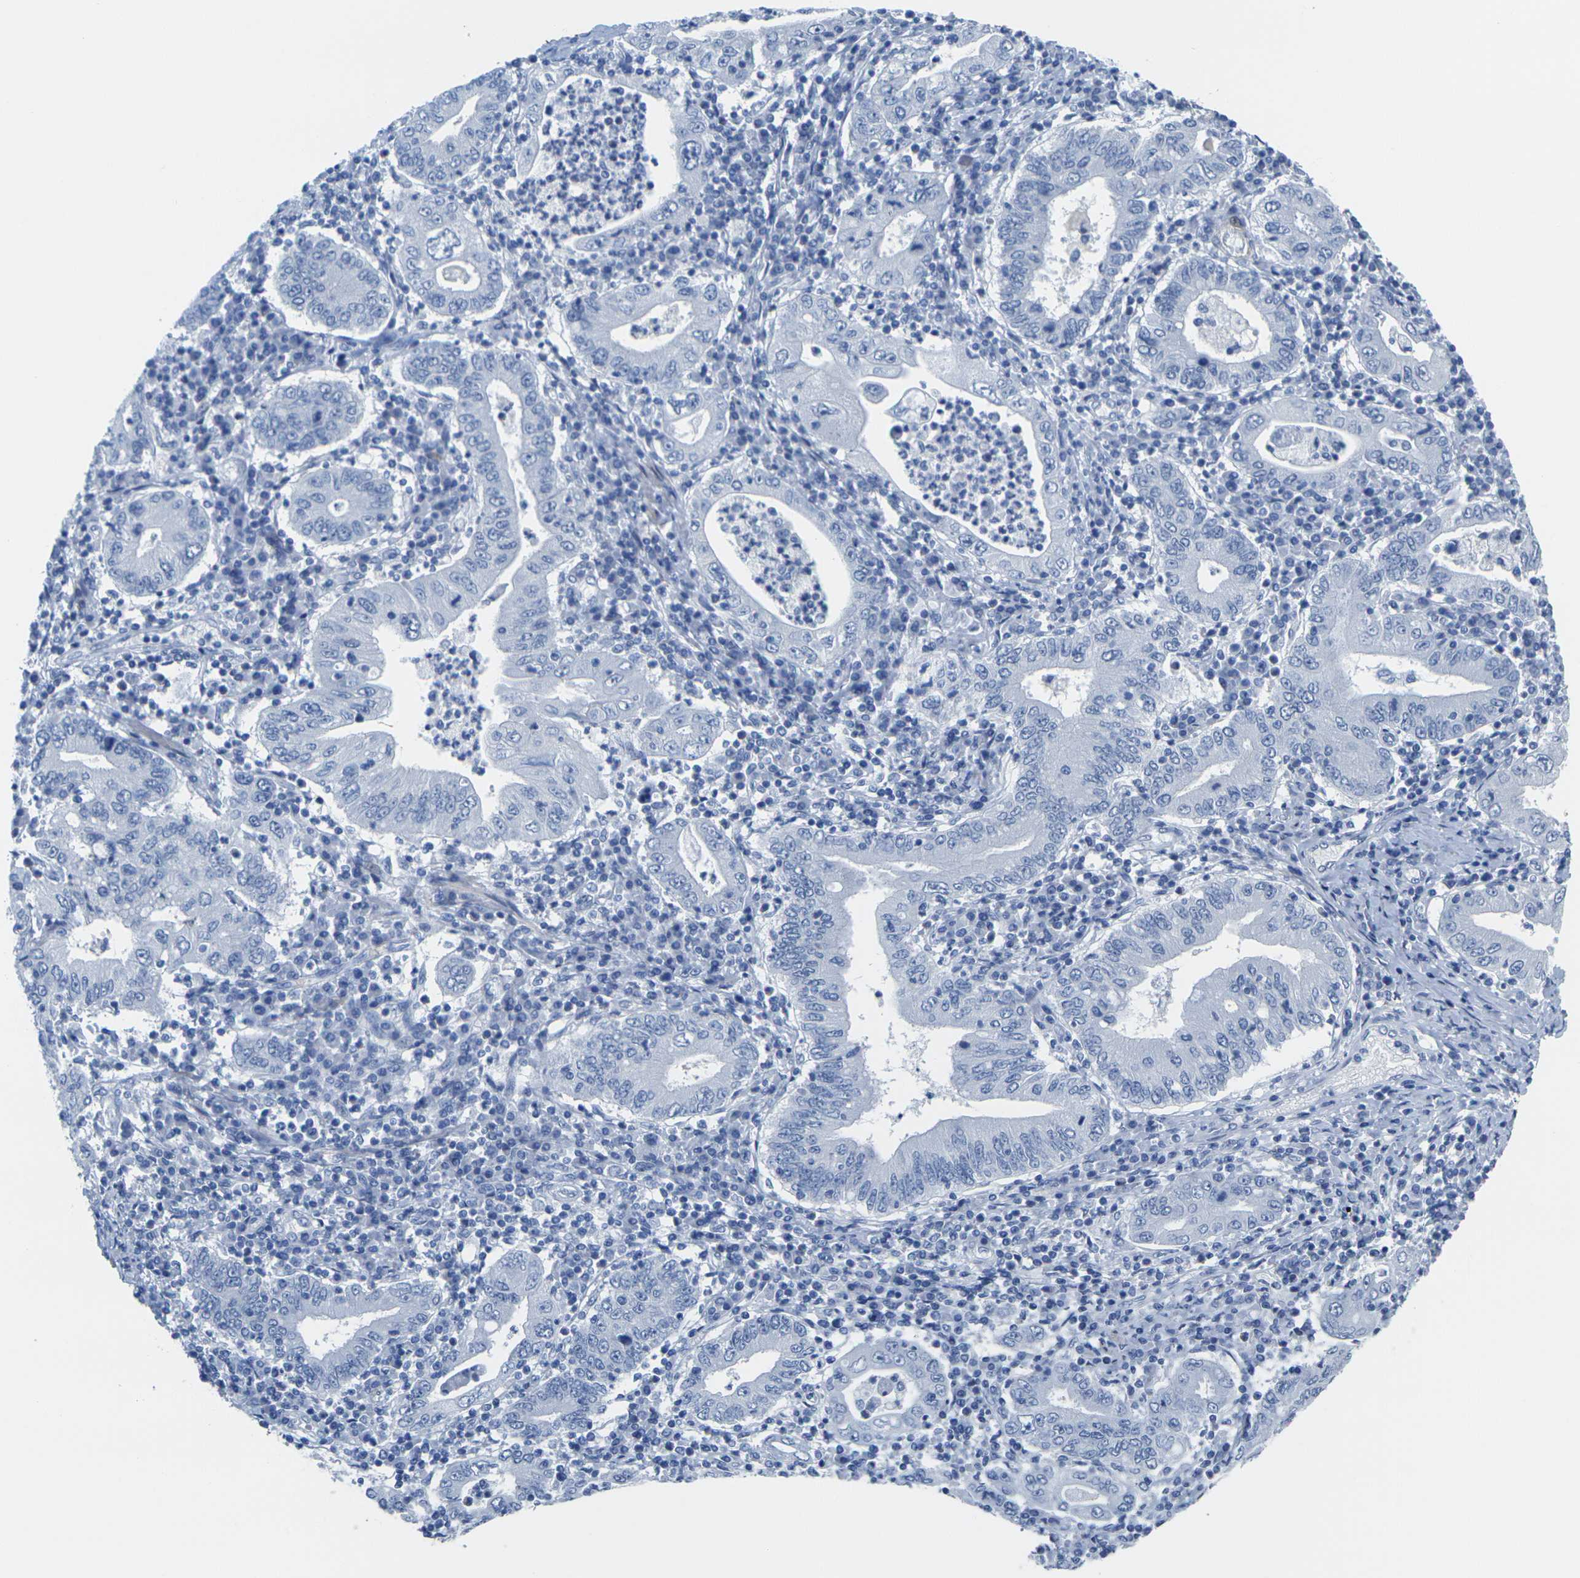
{"staining": {"intensity": "negative", "quantity": "none", "location": "none"}, "tissue": "stomach cancer", "cell_type": "Tumor cells", "image_type": "cancer", "snomed": [{"axis": "morphology", "description": "Normal tissue, NOS"}, {"axis": "morphology", "description": "Adenocarcinoma, NOS"}, {"axis": "topography", "description": "Esophagus"}, {"axis": "topography", "description": "Stomach, upper"}, {"axis": "topography", "description": "Peripheral nerve tissue"}], "caption": "Immunohistochemical staining of stomach cancer exhibits no significant staining in tumor cells.", "gene": "CNN1", "patient": {"sex": "male", "age": 62}}